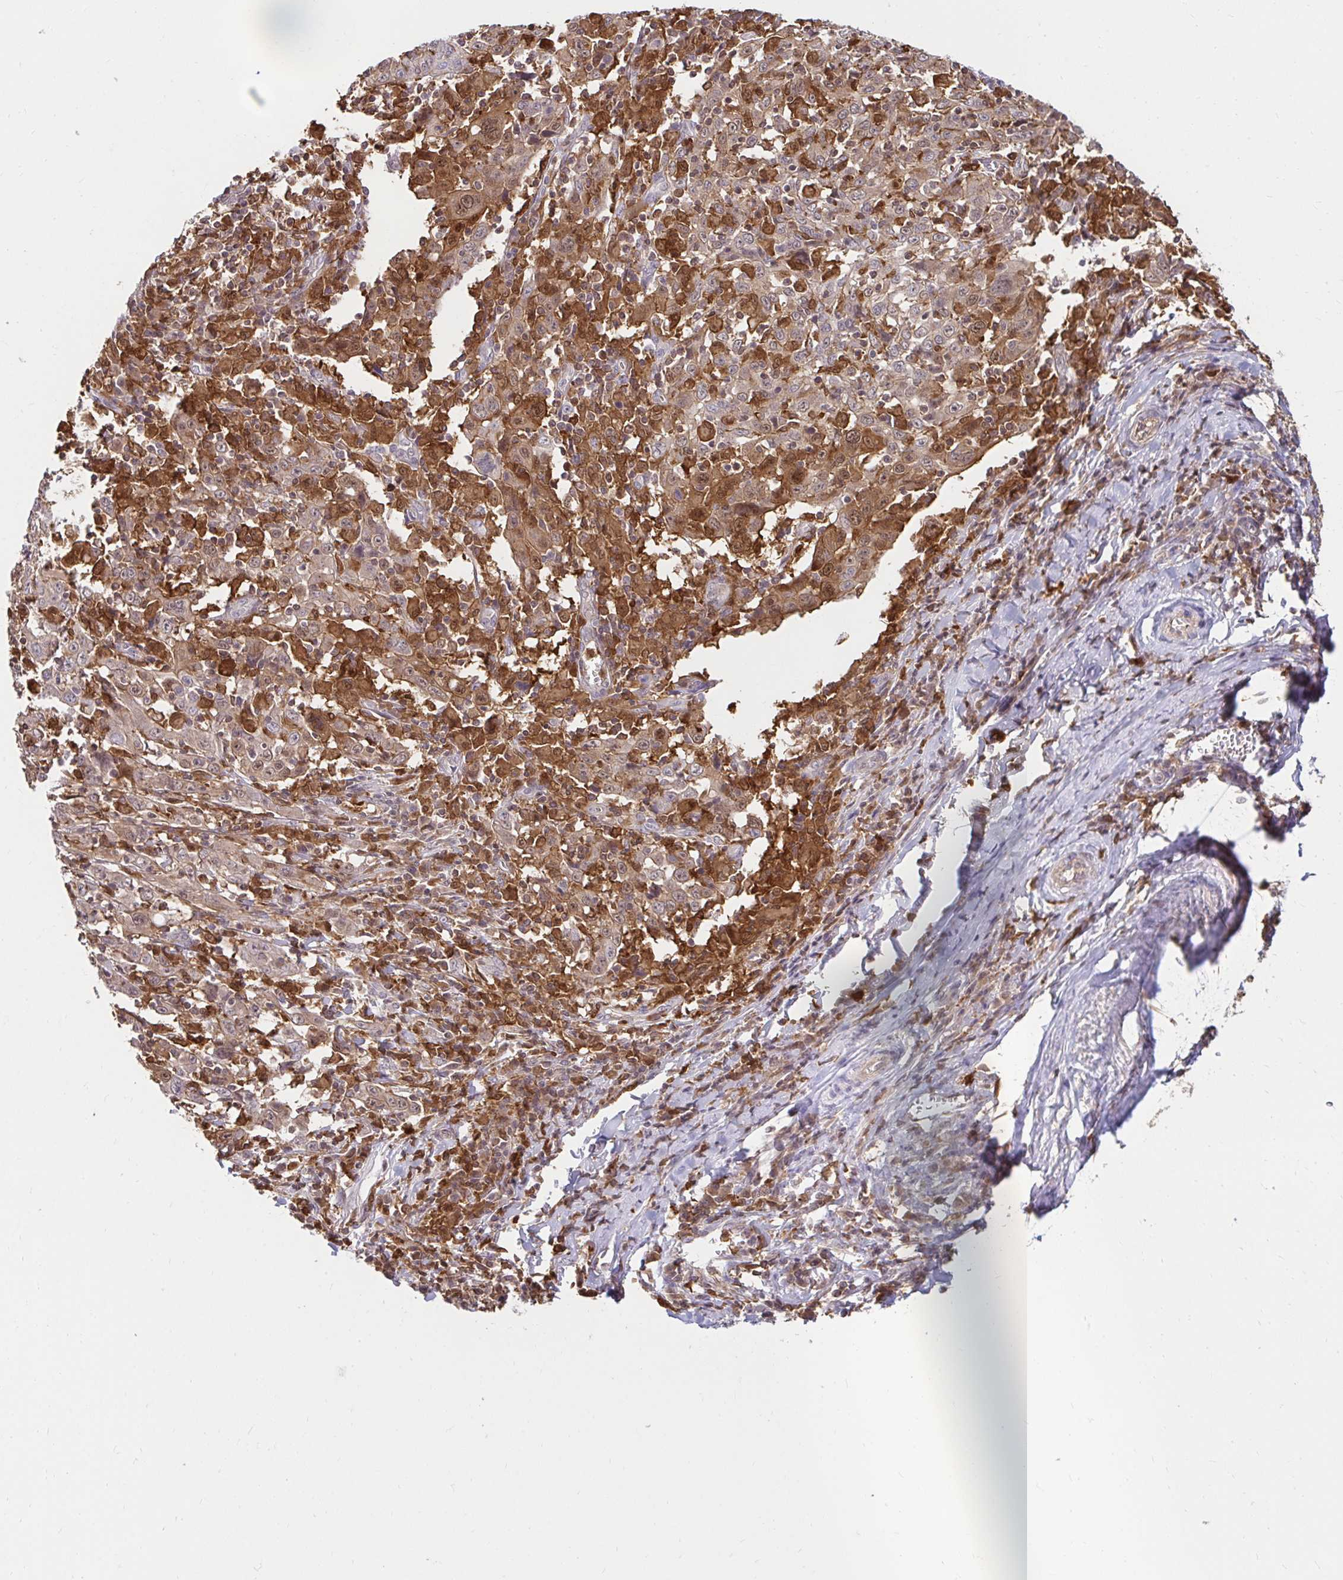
{"staining": {"intensity": "weak", "quantity": ">75%", "location": "cytoplasmic/membranous"}, "tissue": "cervical cancer", "cell_type": "Tumor cells", "image_type": "cancer", "snomed": [{"axis": "morphology", "description": "Squamous cell carcinoma, NOS"}, {"axis": "topography", "description": "Cervix"}], "caption": "This is a photomicrograph of IHC staining of cervical cancer (squamous cell carcinoma), which shows weak expression in the cytoplasmic/membranous of tumor cells.", "gene": "PYCARD", "patient": {"sex": "female", "age": 46}}